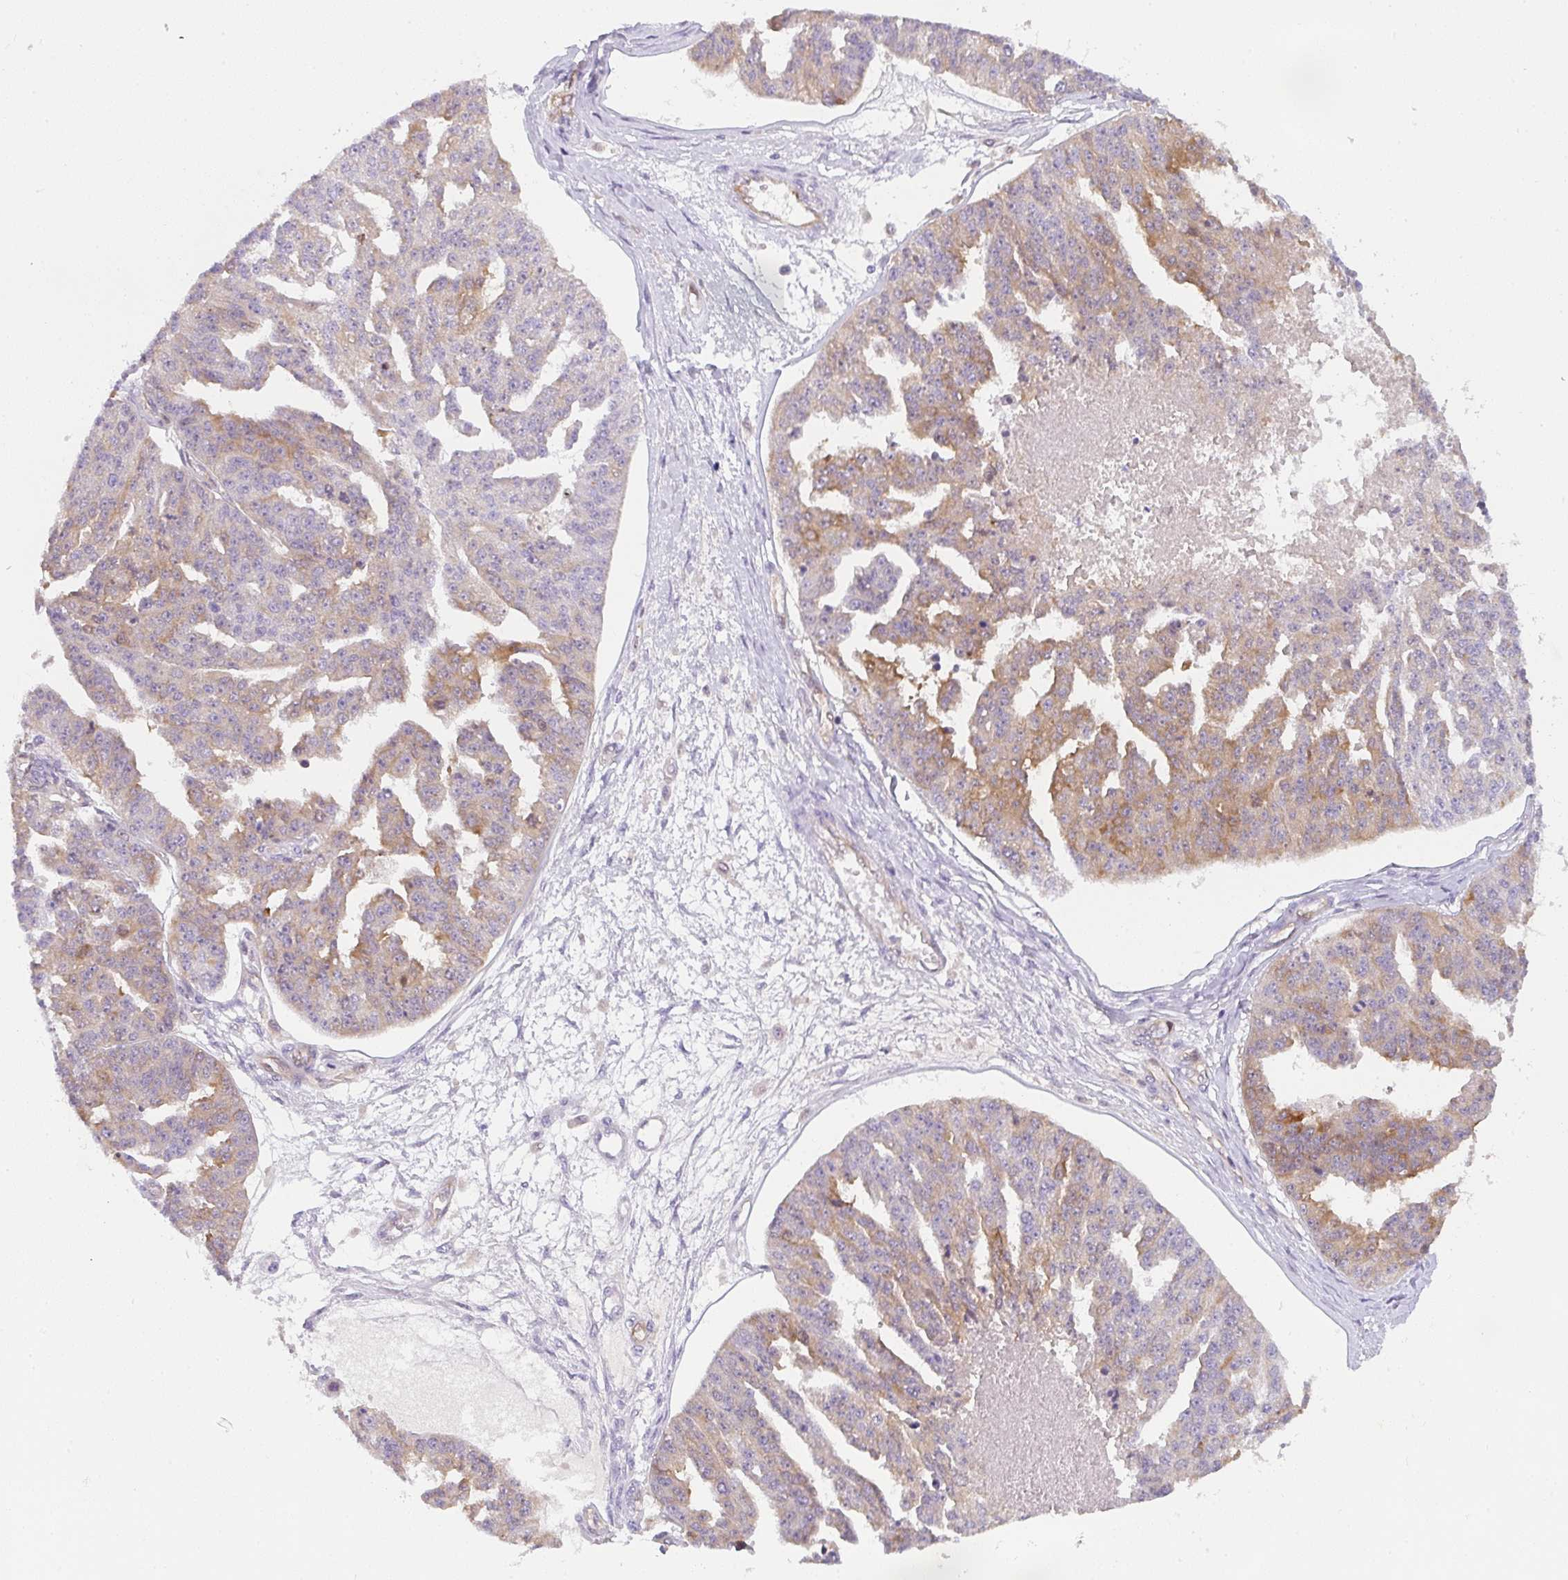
{"staining": {"intensity": "moderate", "quantity": "25%-75%", "location": "cytoplasmic/membranous"}, "tissue": "ovarian cancer", "cell_type": "Tumor cells", "image_type": "cancer", "snomed": [{"axis": "morphology", "description": "Cystadenocarcinoma, serous, NOS"}, {"axis": "topography", "description": "Ovary"}], "caption": "Ovarian serous cystadenocarcinoma was stained to show a protein in brown. There is medium levels of moderate cytoplasmic/membranous expression in about 25%-75% of tumor cells. Immunohistochemistry stains the protein in brown and the nuclei are stained blue.", "gene": "COX7B", "patient": {"sex": "female", "age": 58}}